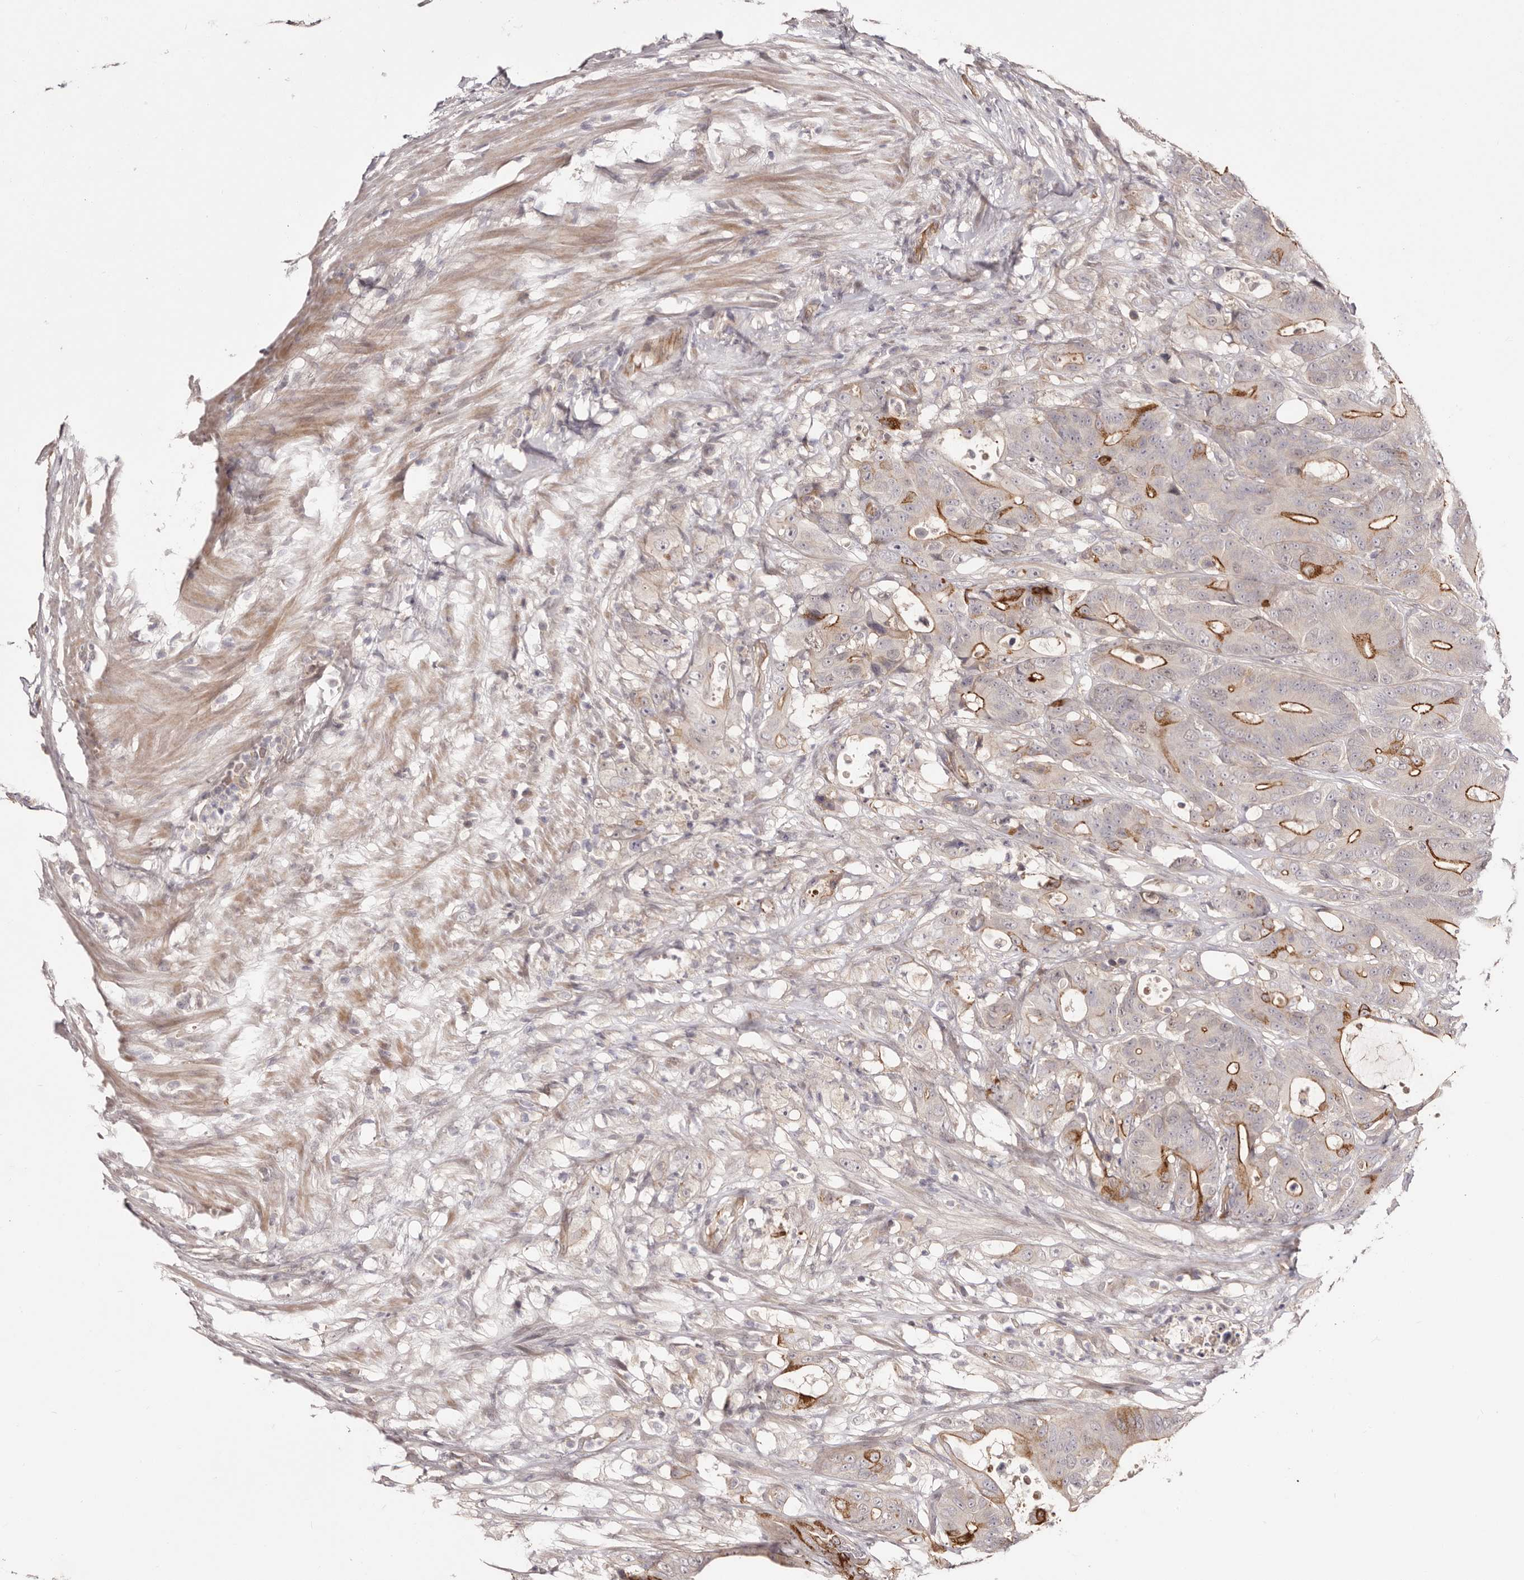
{"staining": {"intensity": "strong", "quantity": "<25%", "location": "cytoplasmic/membranous"}, "tissue": "colorectal cancer", "cell_type": "Tumor cells", "image_type": "cancer", "snomed": [{"axis": "morphology", "description": "Adenocarcinoma, NOS"}, {"axis": "topography", "description": "Colon"}], "caption": "Tumor cells display medium levels of strong cytoplasmic/membranous expression in approximately <25% of cells in colorectal cancer.", "gene": "EGR3", "patient": {"sex": "male", "age": 83}}